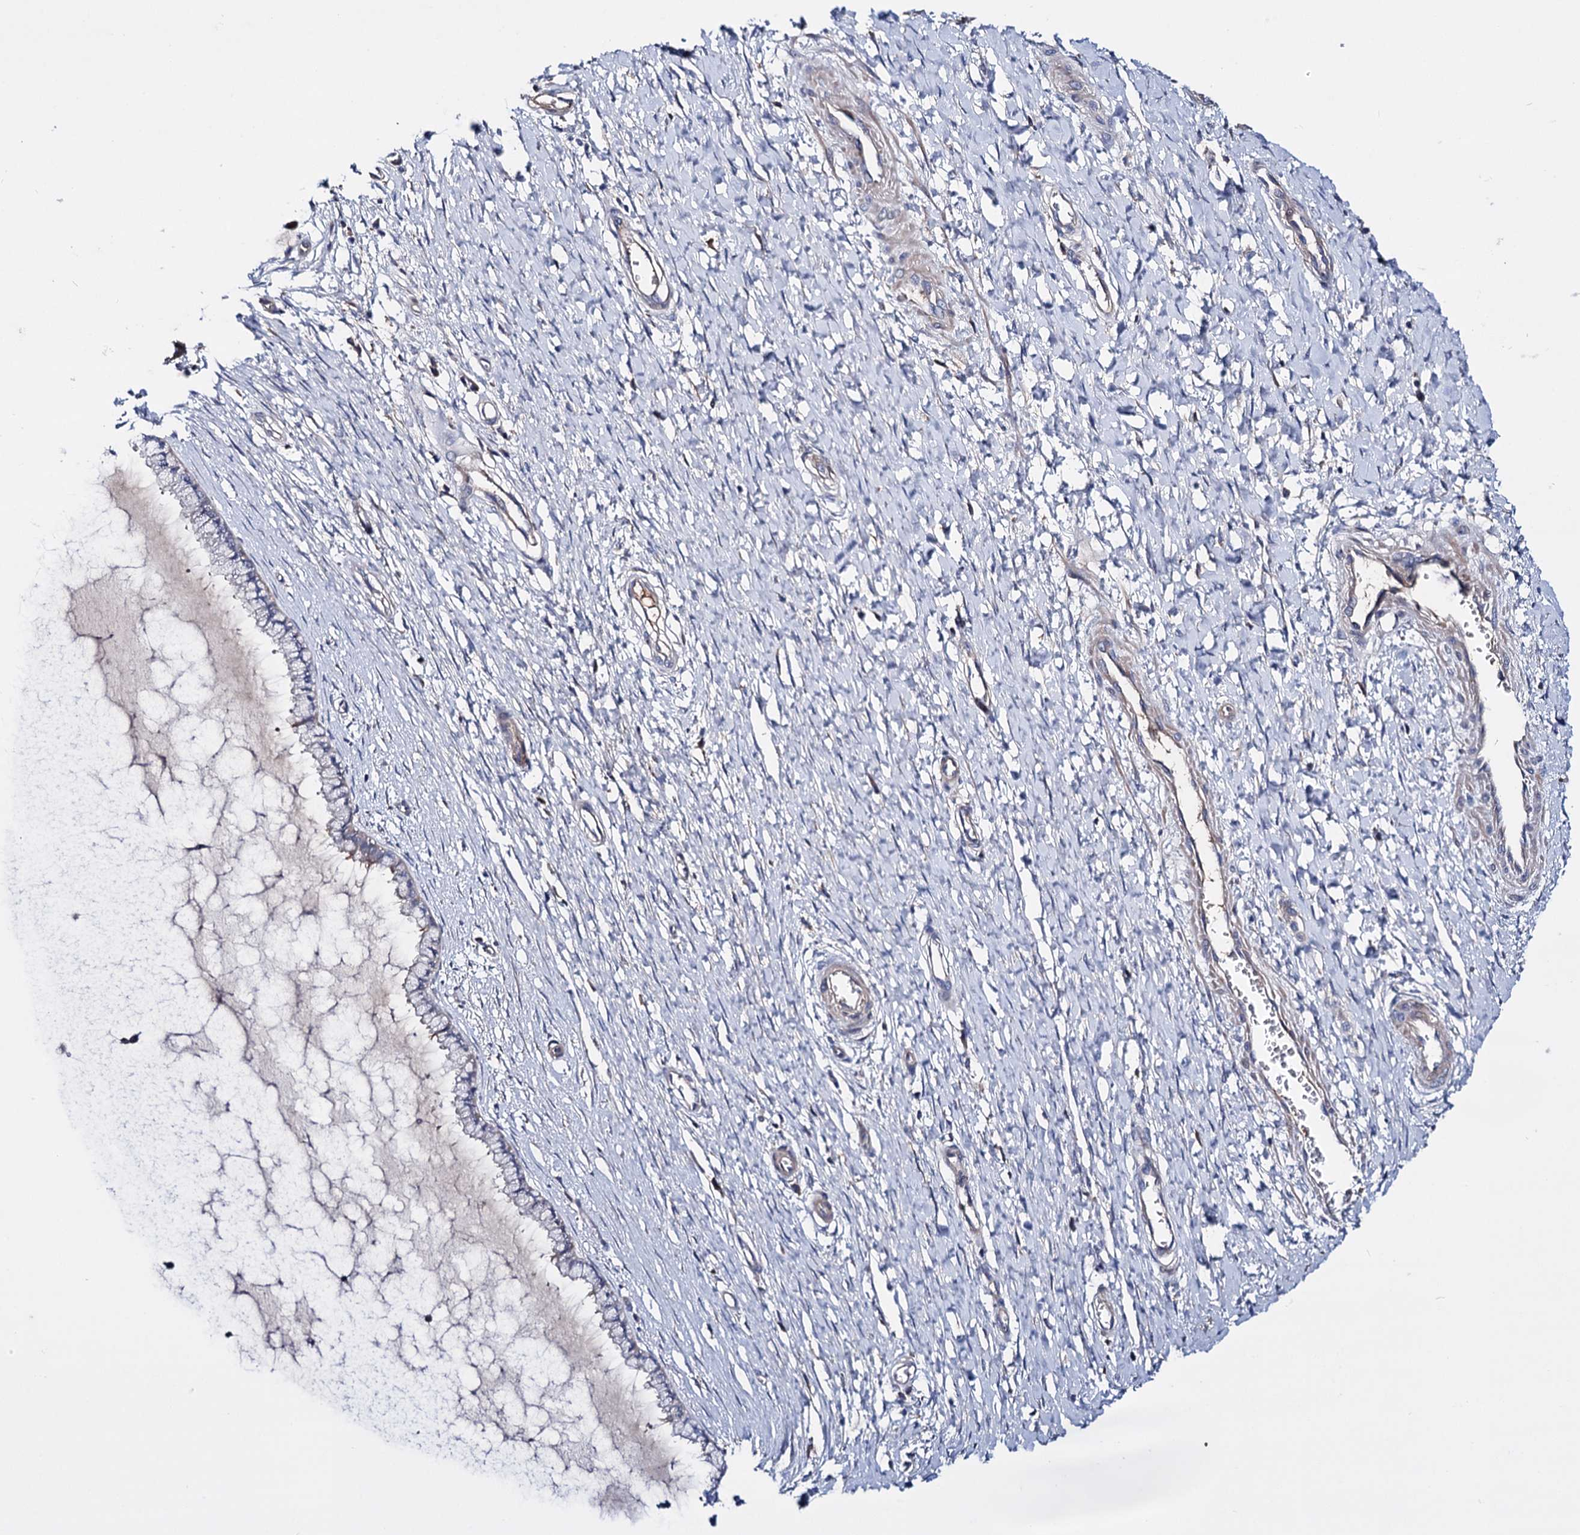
{"staining": {"intensity": "negative", "quantity": "none", "location": "none"}, "tissue": "cervix", "cell_type": "Glandular cells", "image_type": "normal", "snomed": [{"axis": "morphology", "description": "Normal tissue, NOS"}, {"axis": "topography", "description": "Cervix"}], "caption": "An immunohistochemistry (IHC) histopathology image of benign cervix is shown. There is no staining in glandular cells of cervix.", "gene": "PPP1R32", "patient": {"sex": "female", "age": 55}}